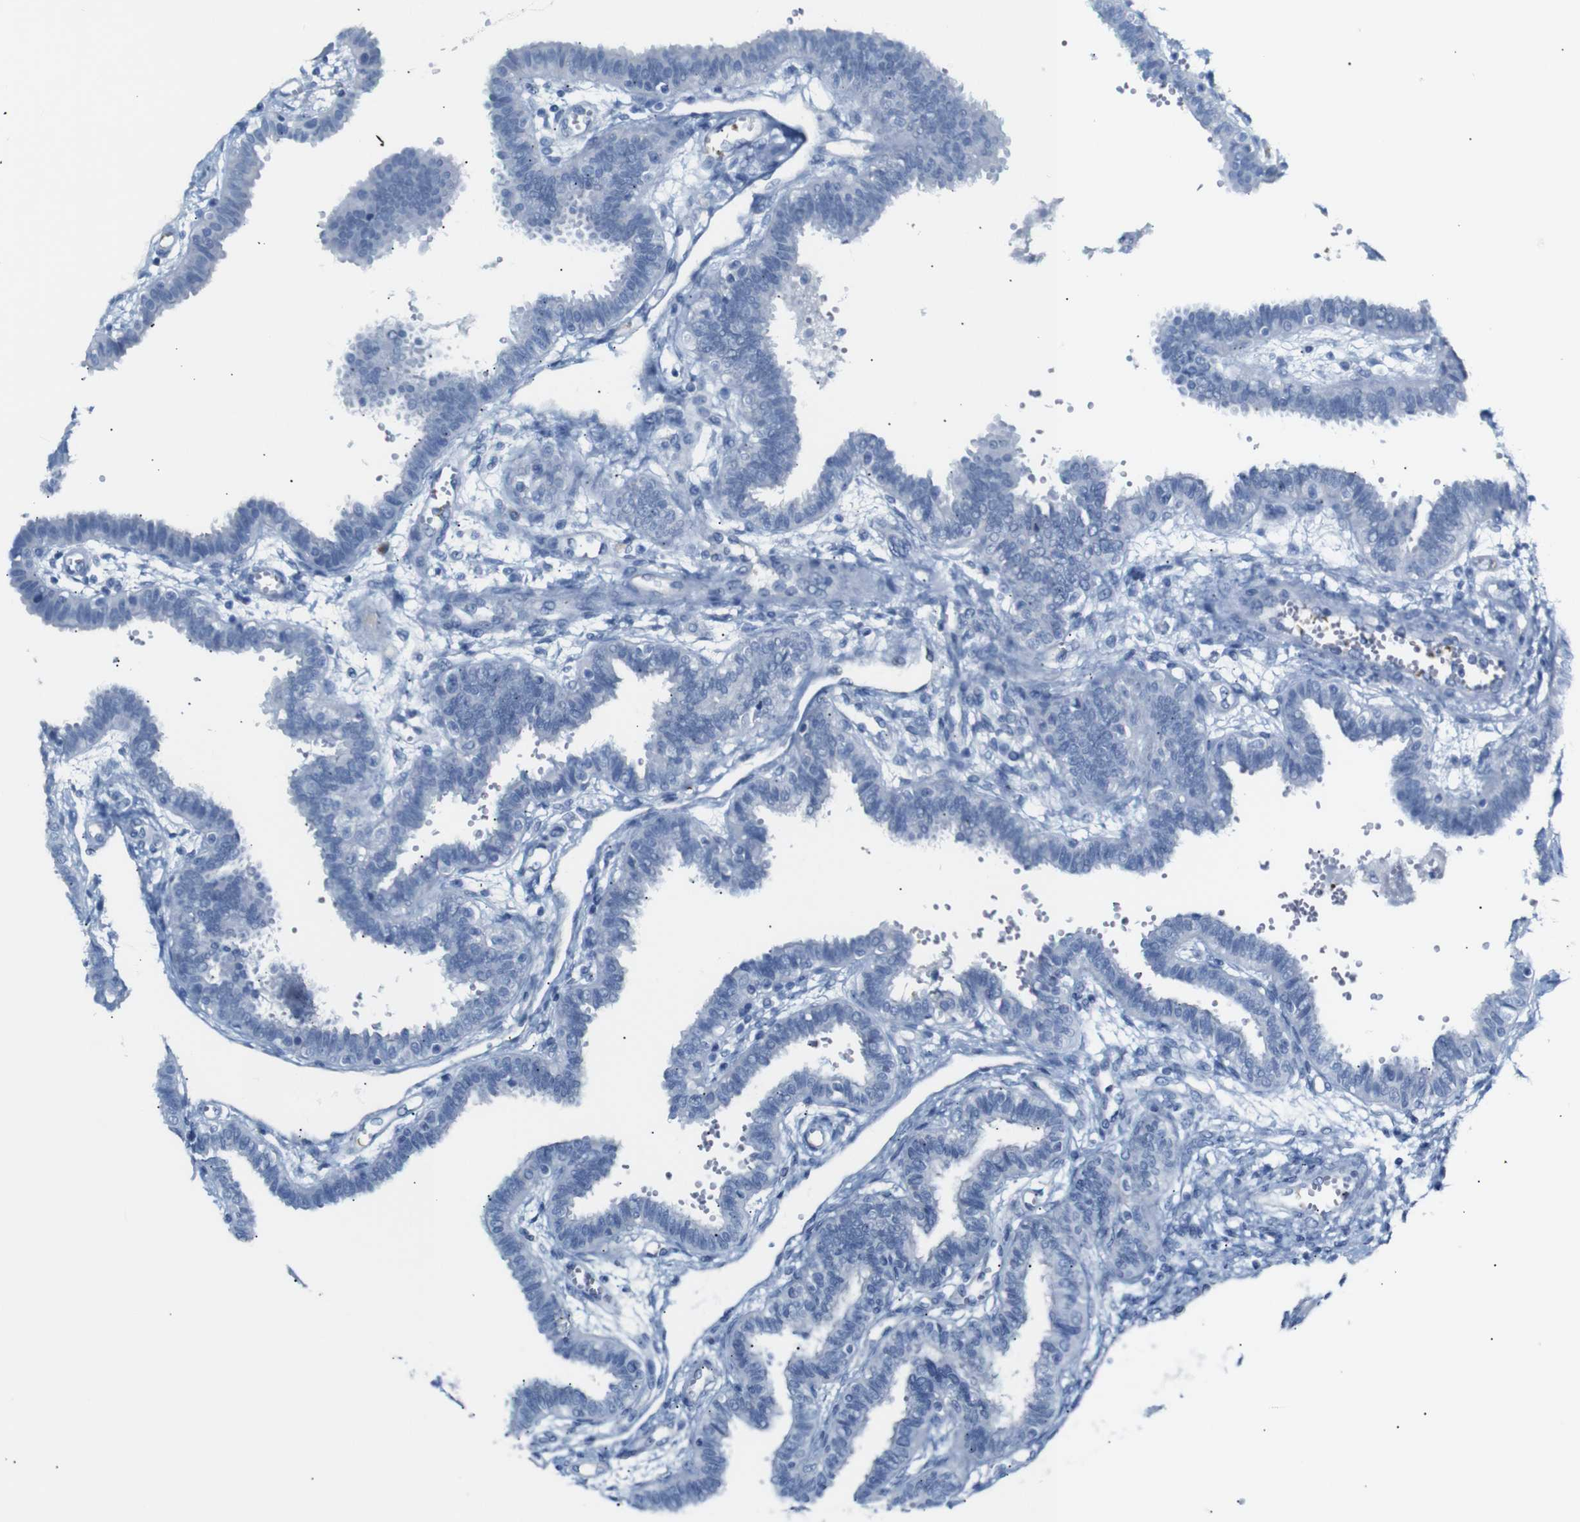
{"staining": {"intensity": "negative", "quantity": "none", "location": "none"}, "tissue": "fallopian tube", "cell_type": "Glandular cells", "image_type": "normal", "snomed": [{"axis": "morphology", "description": "Normal tissue, NOS"}, {"axis": "topography", "description": "Fallopian tube"}], "caption": "DAB (3,3'-diaminobenzidine) immunohistochemical staining of normal fallopian tube exhibits no significant staining in glandular cells. (DAB IHC, high magnification).", "gene": "ERVMER34", "patient": {"sex": "female", "age": 32}}